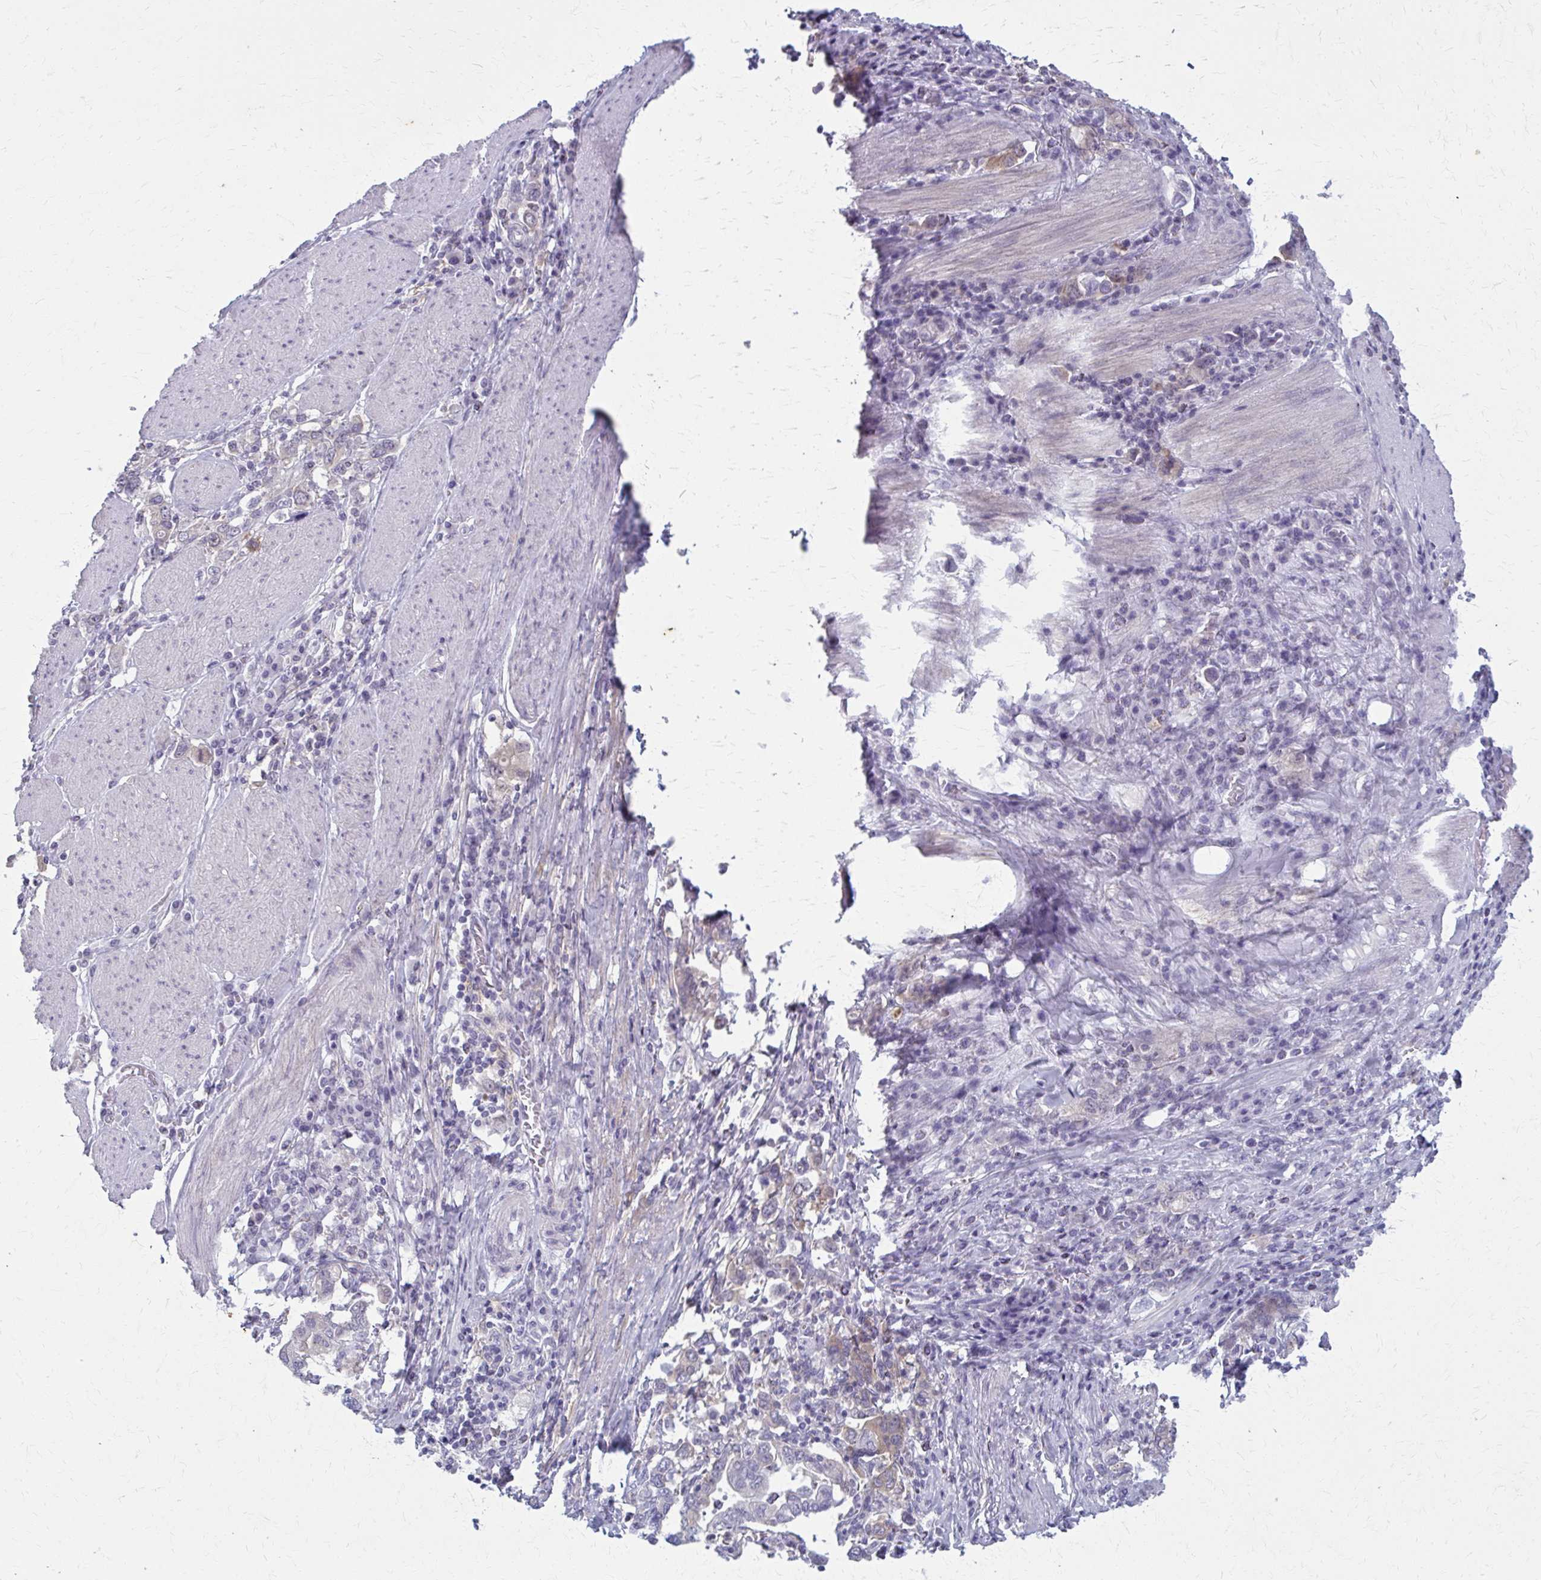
{"staining": {"intensity": "negative", "quantity": "none", "location": "none"}, "tissue": "stomach cancer", "cell_type": "Tumor cells", "image_type": "cancer", "snomed": [{"axis": "morphology", "description": "Adenocarcinoma, NOS"}, {"axis": "topography", "description": "Stomach, upper"}, {"axis": "topography", "description": "Stomach"}], "caption": "Image shows no protein expression in tumor cells of stomach cancer (adenocarcinoma) tissue.", "gene": "CARD9", "patient": {"sex": "male", "age": 62}}